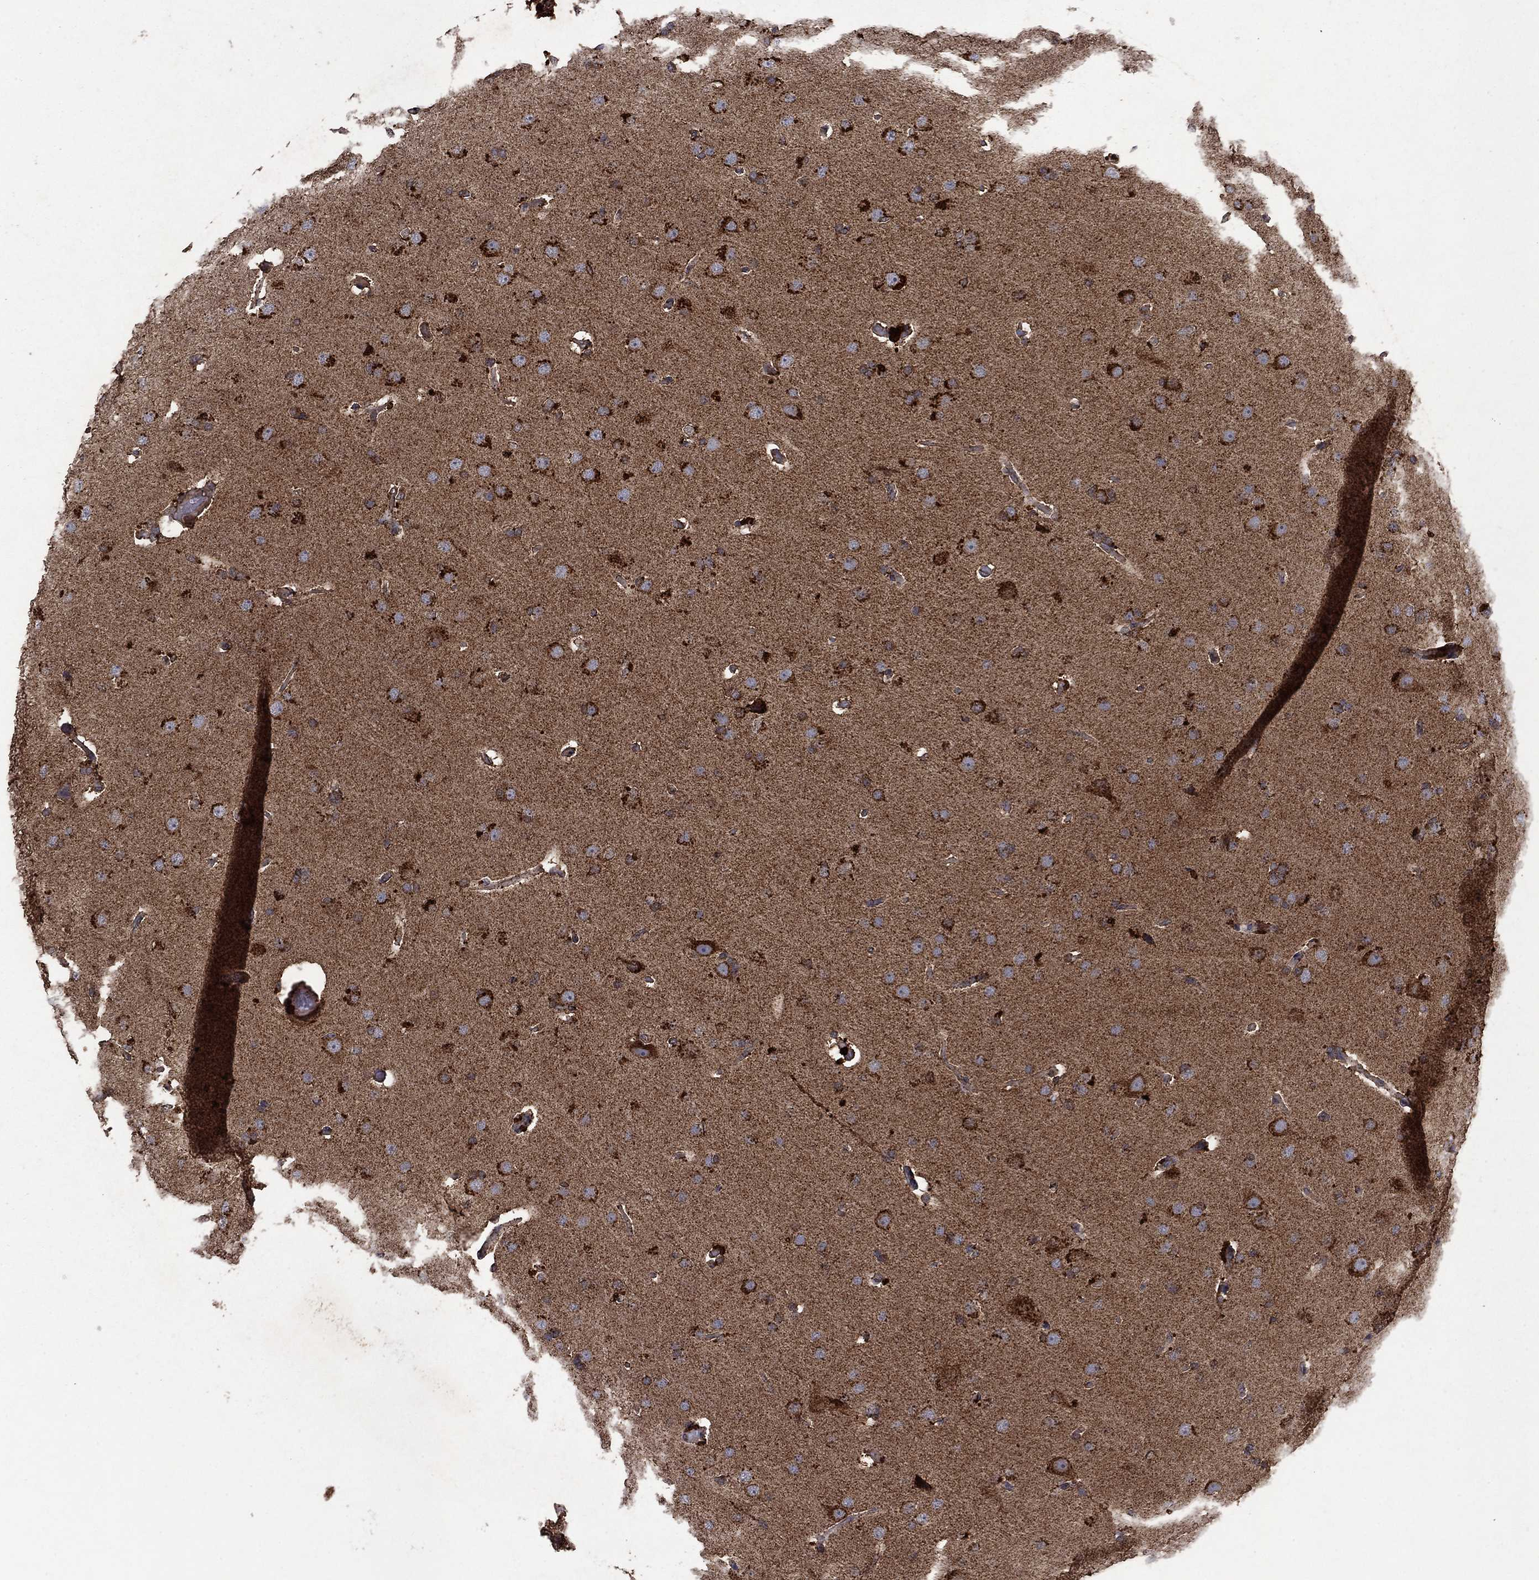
{"staining": {"intensity": "strong", "quantity": "25%-75%", "location": "cytoplasmic/membranous"}, "tissue": "glioma", "cell_type": "Tumor cells", "image_type": "cancer", "snomed": [{"axis": "morphology", "description": "Glioma, malignant, Low grade"}, {"axis": "topography", "description": "Brain"}], "caption": "IHC histopathology image of neoplastic tissue: low-grade glioma (malignant) stained using immunohistochemistry (IHC) exhibits high levels of strong protein expression localized specifically in the cytoplasmic/membranous of tumor cells, appearing as a cytoplasmic/membranous brown color.", "gene": "DPH1", "patient": {"sex": "male", "age": 41}}